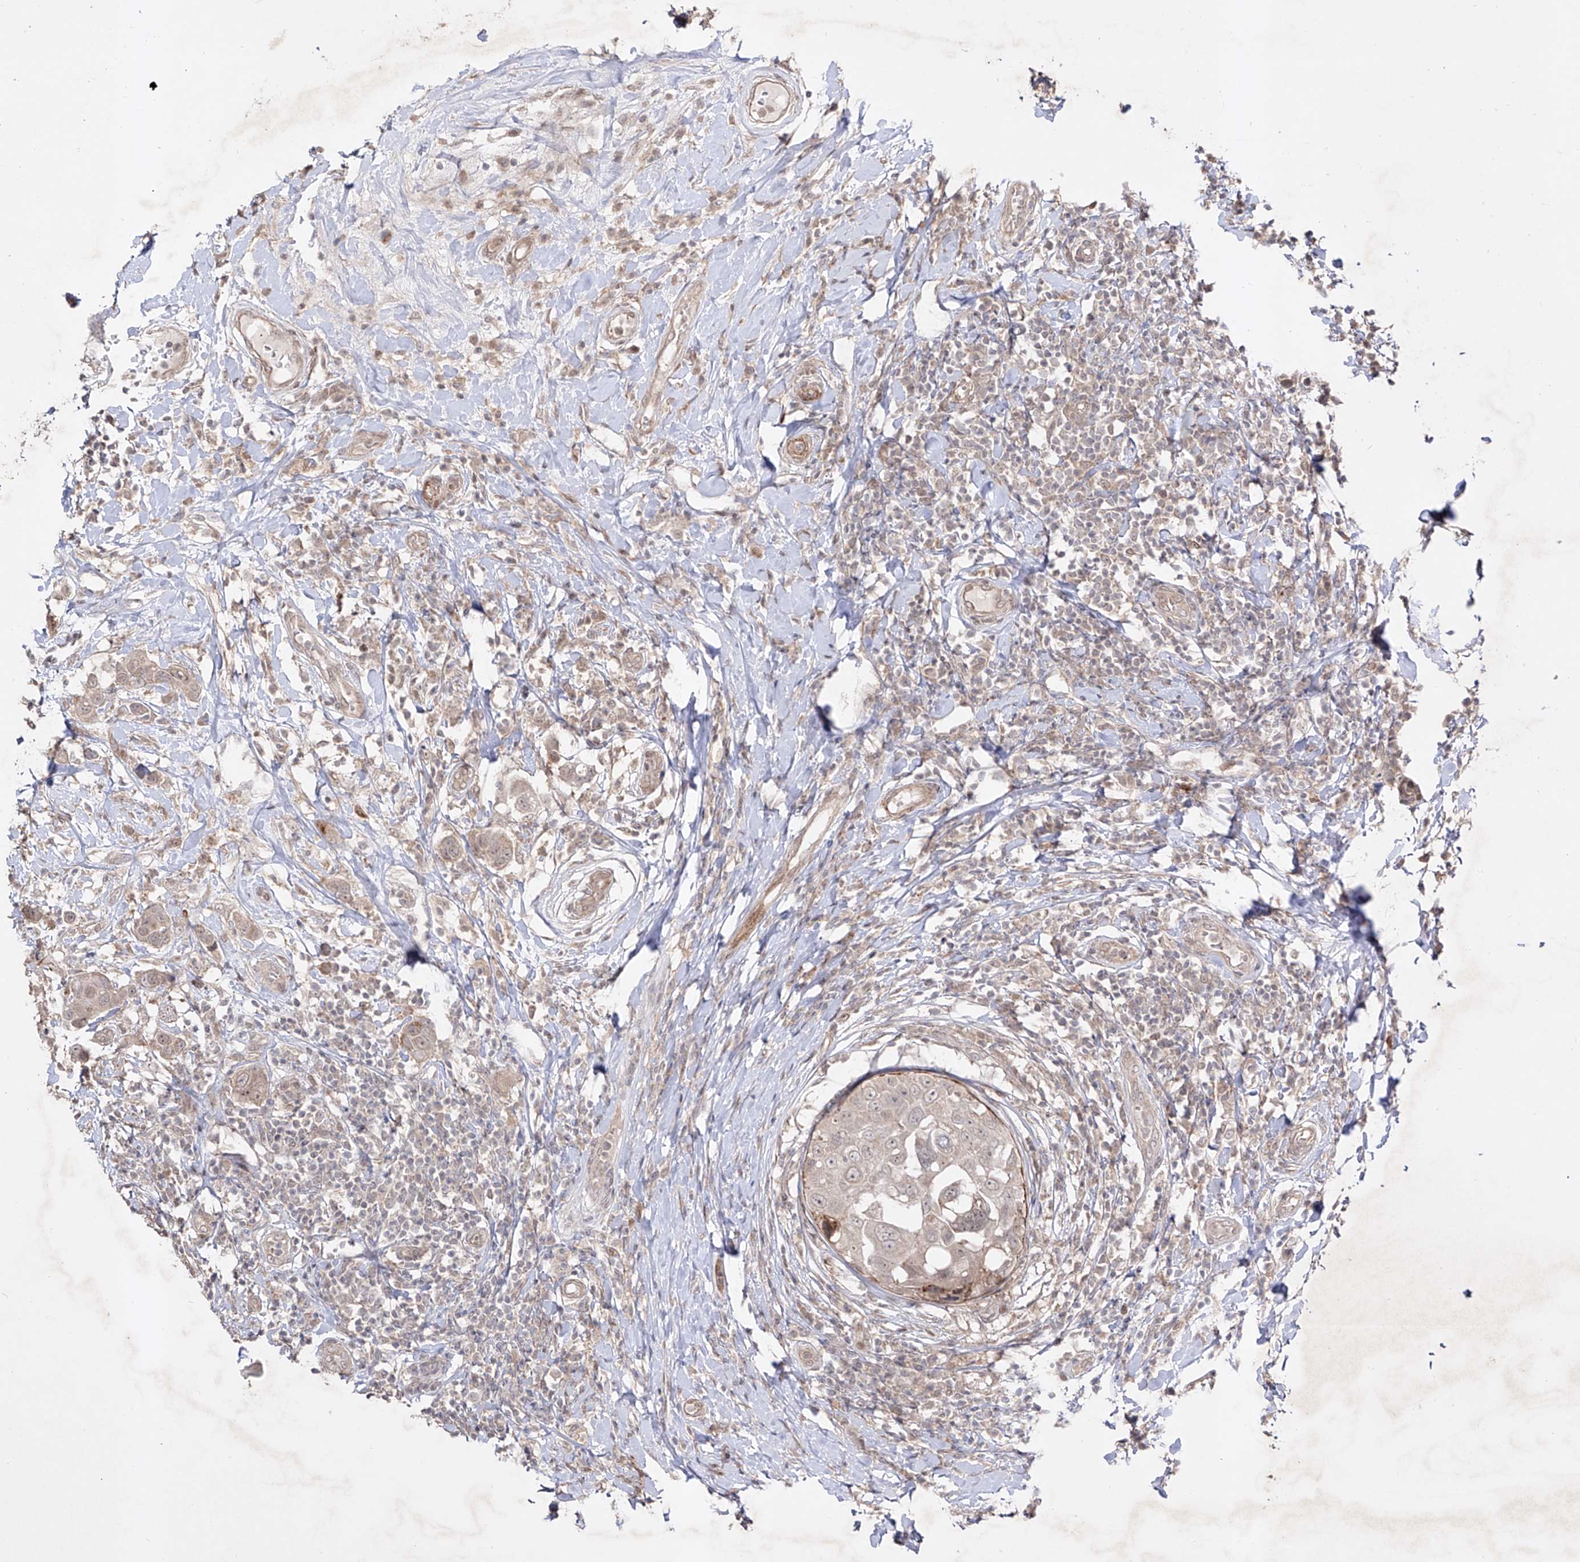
{"staining": {"intensity": "weak", "quantity": "<25%", "location": "cytoplasmic/membranous"}, "tissue": "breast cancer", "cell_type": "Tumor cells", "image_type": "cancer", "snomed": [{"axis": "morphology", "description": "Duct carcinoma"}, {"axis": "topography", "description": "Breast"}], "caption": "Immunohistochemical staining of human intraductal carcinoma (breast) demonstrates no significant positivity in tumor cells.", "gene": "KDM1B", "patient": {"sex": "female", "age": 27}}